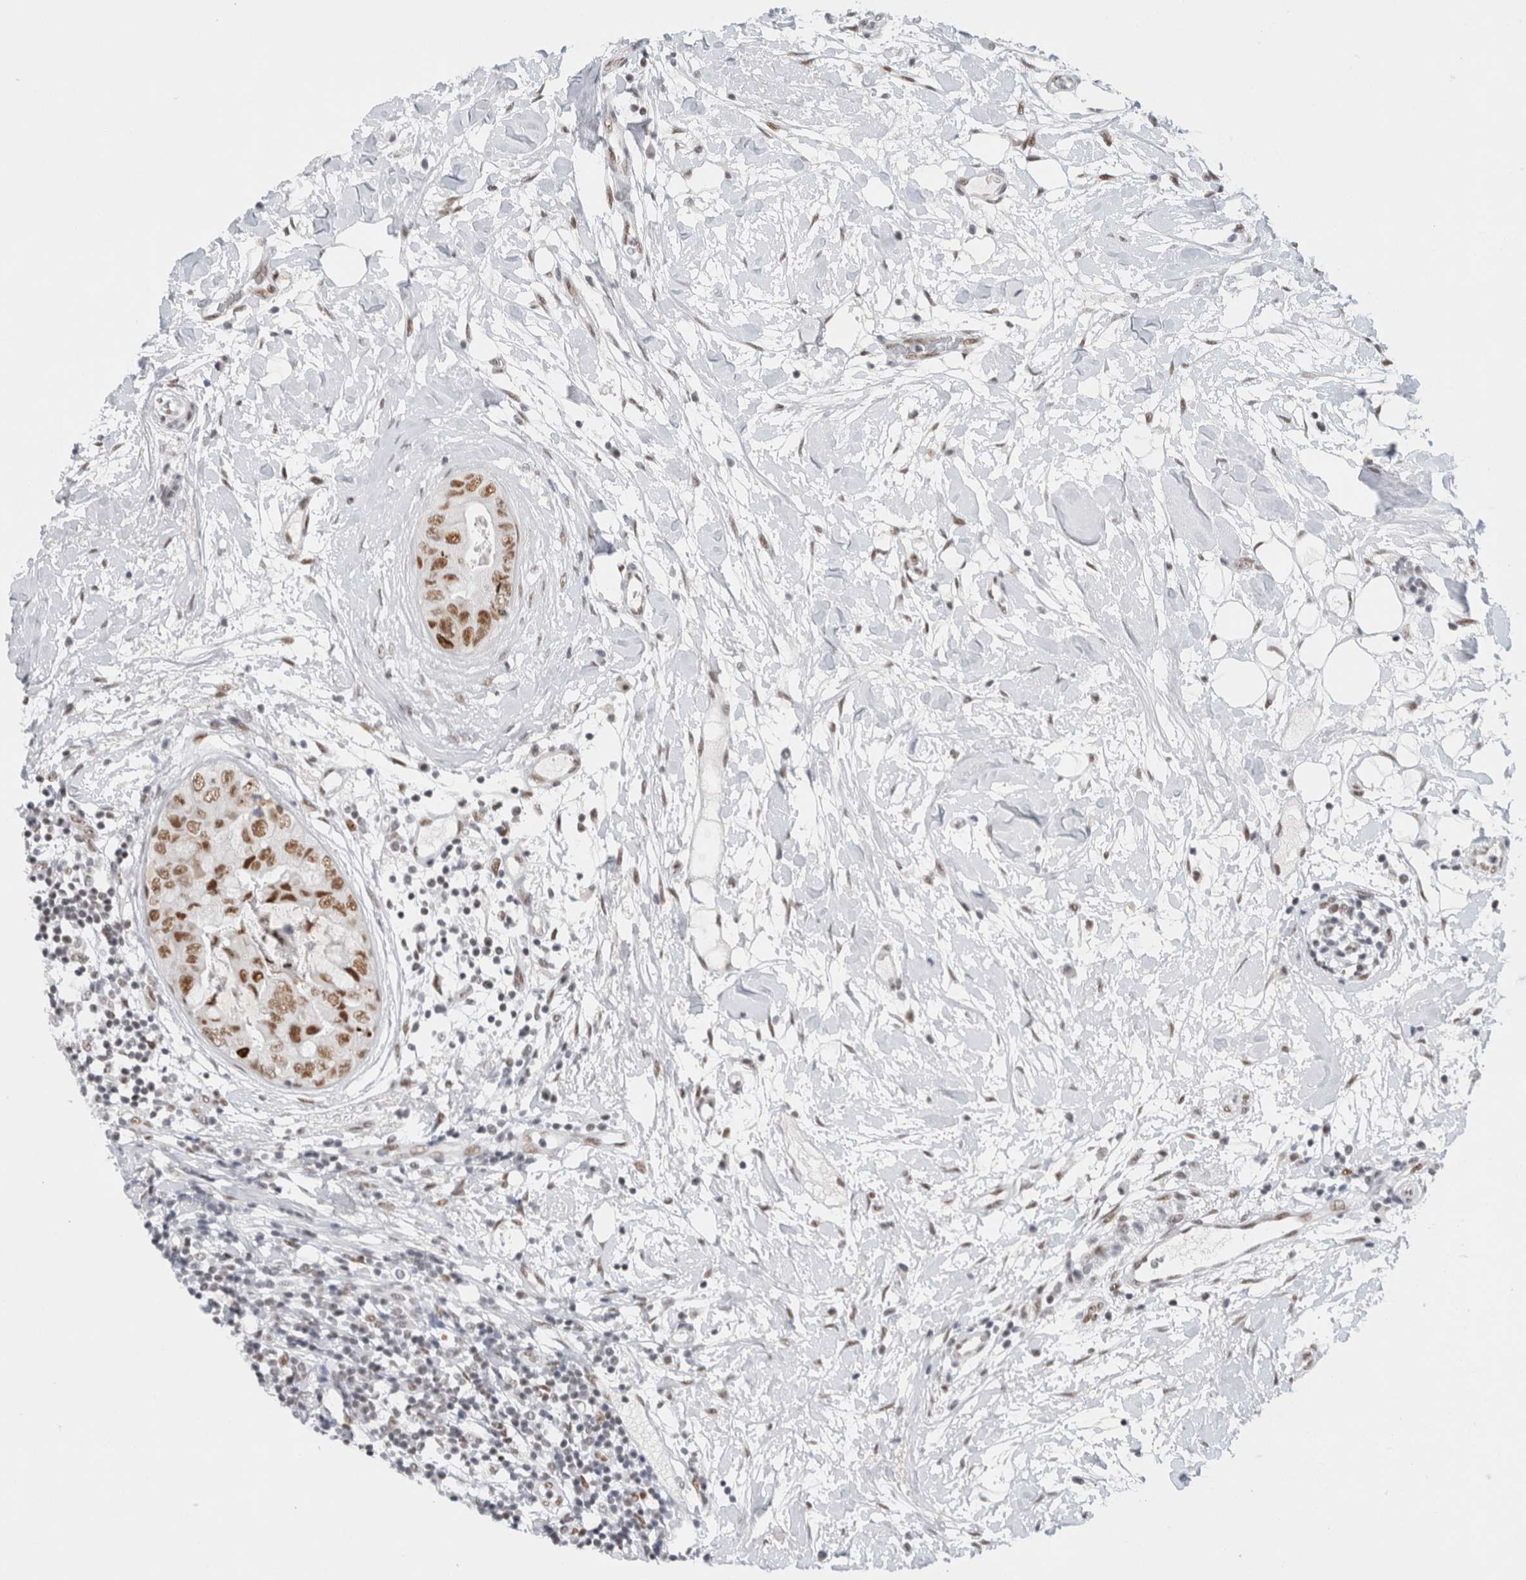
{"staining": {"intensity": "moderate", "quantity": ">75%", "location": "nuclear"}, "tissue": "breast cancer", "cell_type": "Tumor cells", "image_type": "cancer", "snomed": [{"axis": "morphology", "description": "Duct carcinoma"}, {"axis": "topography", "description": "Breast"}], "caption": "Human breast cancer (infiltrating ductal carcinoma) stained with a protein marker exhibits moderate staining in tumor cells.", "gene": "COPS7A", "patient": {"sex": "female", "age": 40}}